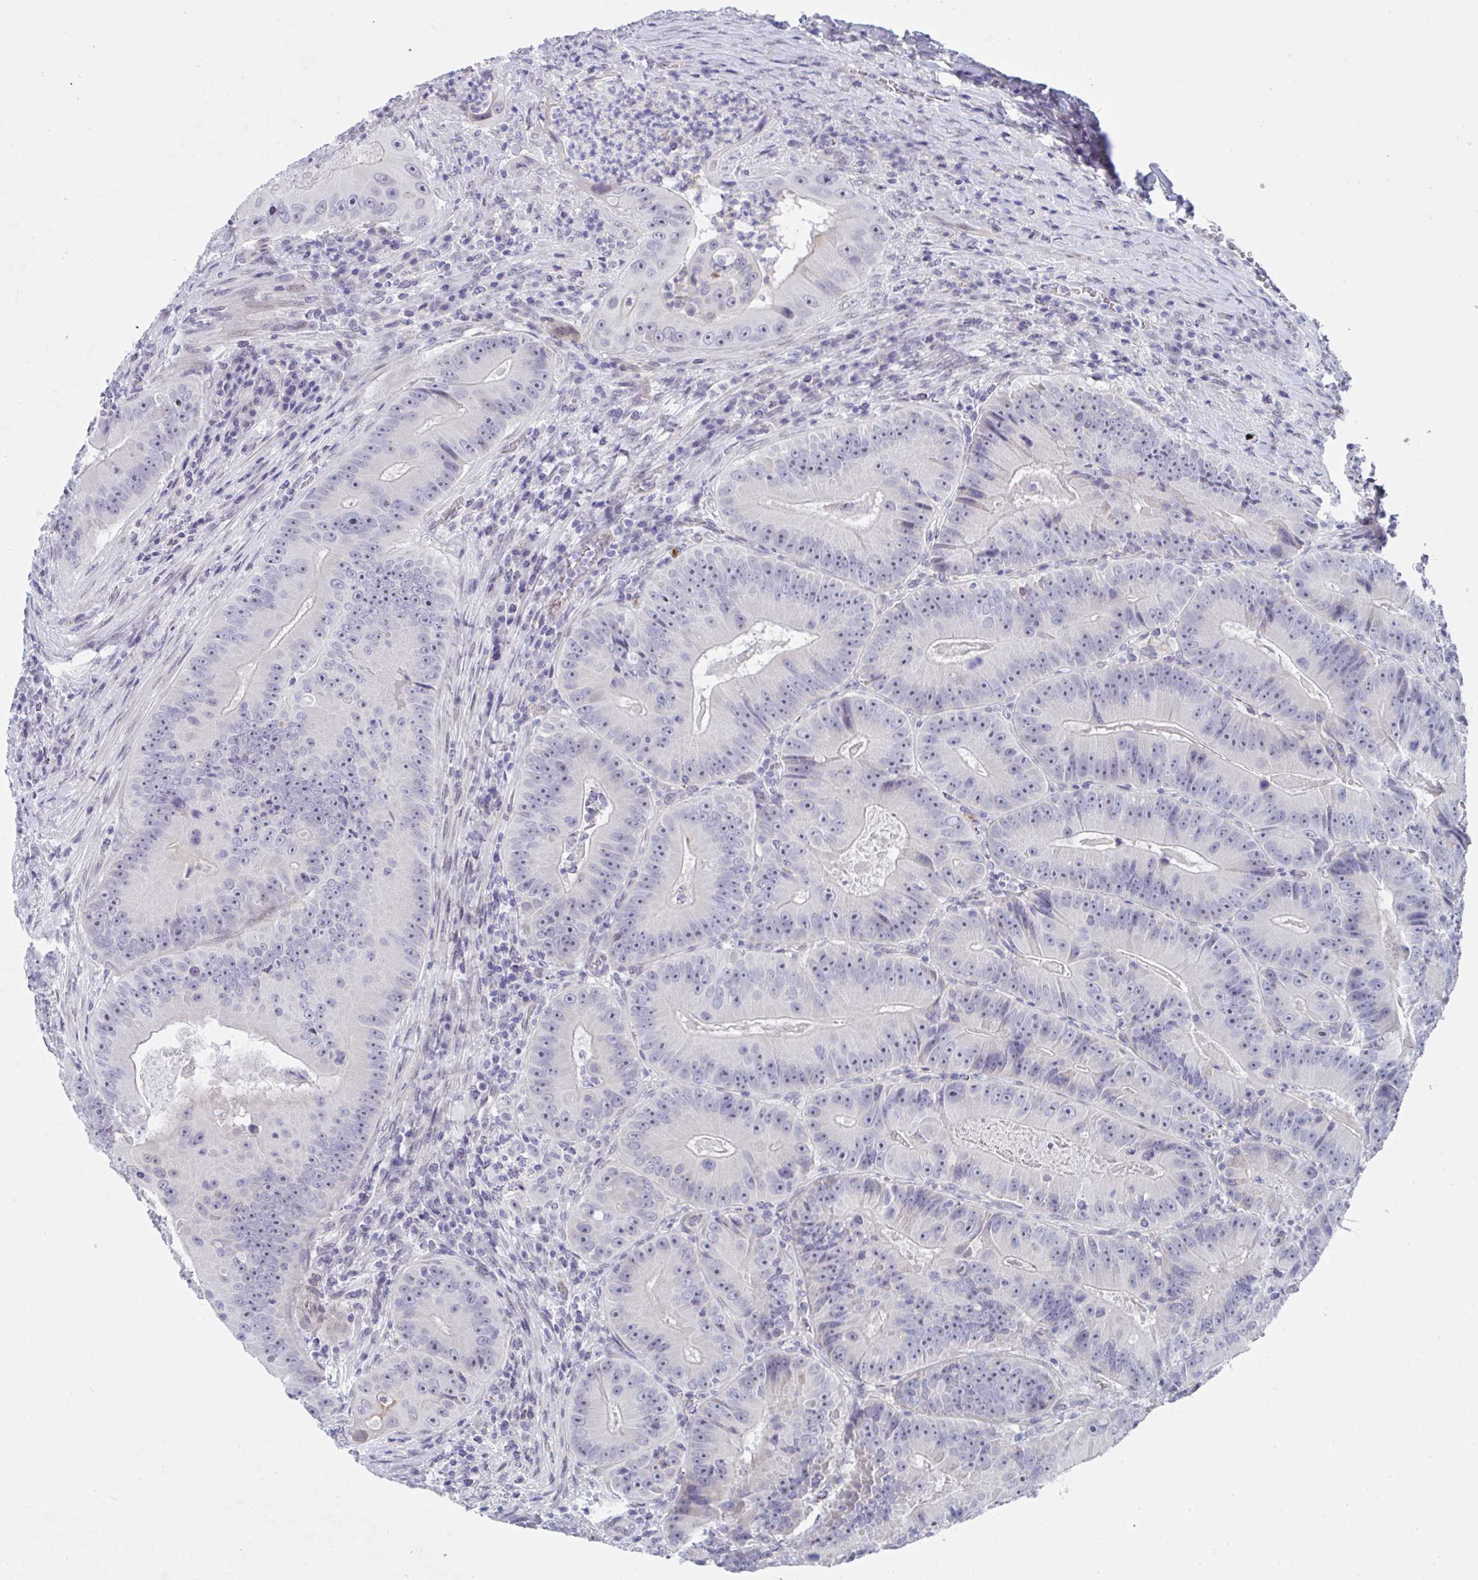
{"staining": {"intensity": "negative", "quantity": "none", "location": "none"}, "tissue": "colorectal cancer", "cell_type": "Tumor cells", "image_type": "cancer", "snomed": [{"axis": "morphology", "description": "Adenocarcinoma, NOS"}, {"axis": "topography", "description": "Colon"}], "caption": "Immunohistochemistry (IHC) image of human colorectal cancer (adenocarcinoma) stained for a protein (brown), which displays no positivity in tumor cells. (Stains: DAB IHC with hematoxylin counter stain, Microscopy: brightfield microscopy at high magnification).", "gene": "MFSD4A", "patient": {"sex": "female", "age": 86}}